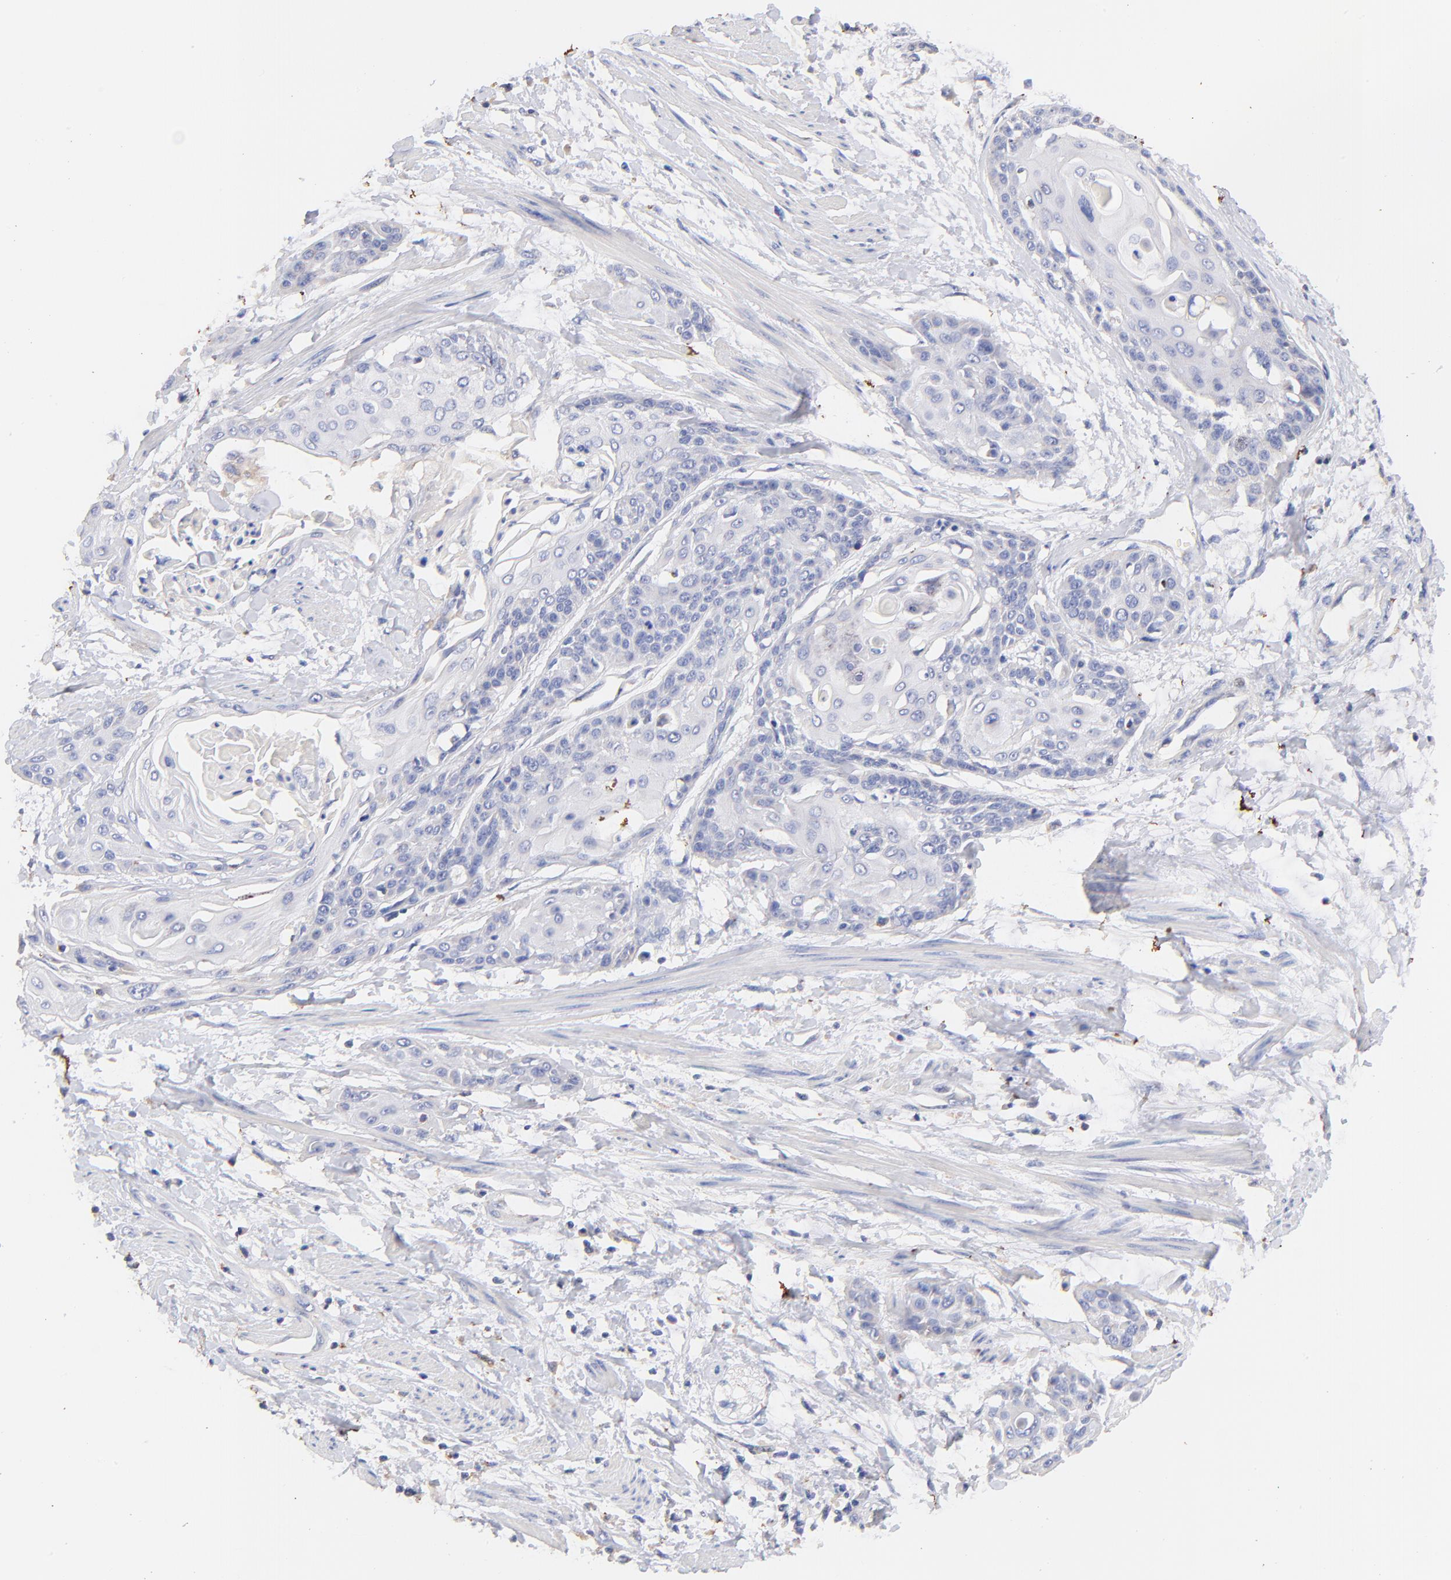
{"staining": {"intensity": "negative", "quantity": "none", "location": "none"}, "tissue": "cervical cancer", "cell_type": "Tumor cells", "image_type": "cancer", "snomed": [{"axis": "morphology", "description": "Squamous cell carcinoma, NOS"}, {"axis": "topography", "description": "Cervix"}], "caption": "An IHC photomicrograph of cervical cancer (squamous cell carcinoma) is shown. There is no staining in tumor cells of cervical cancer (squamous cell carcinoma).", "gene": "IGLV7-43", "patient": {"sex": "female", "age": 57}}